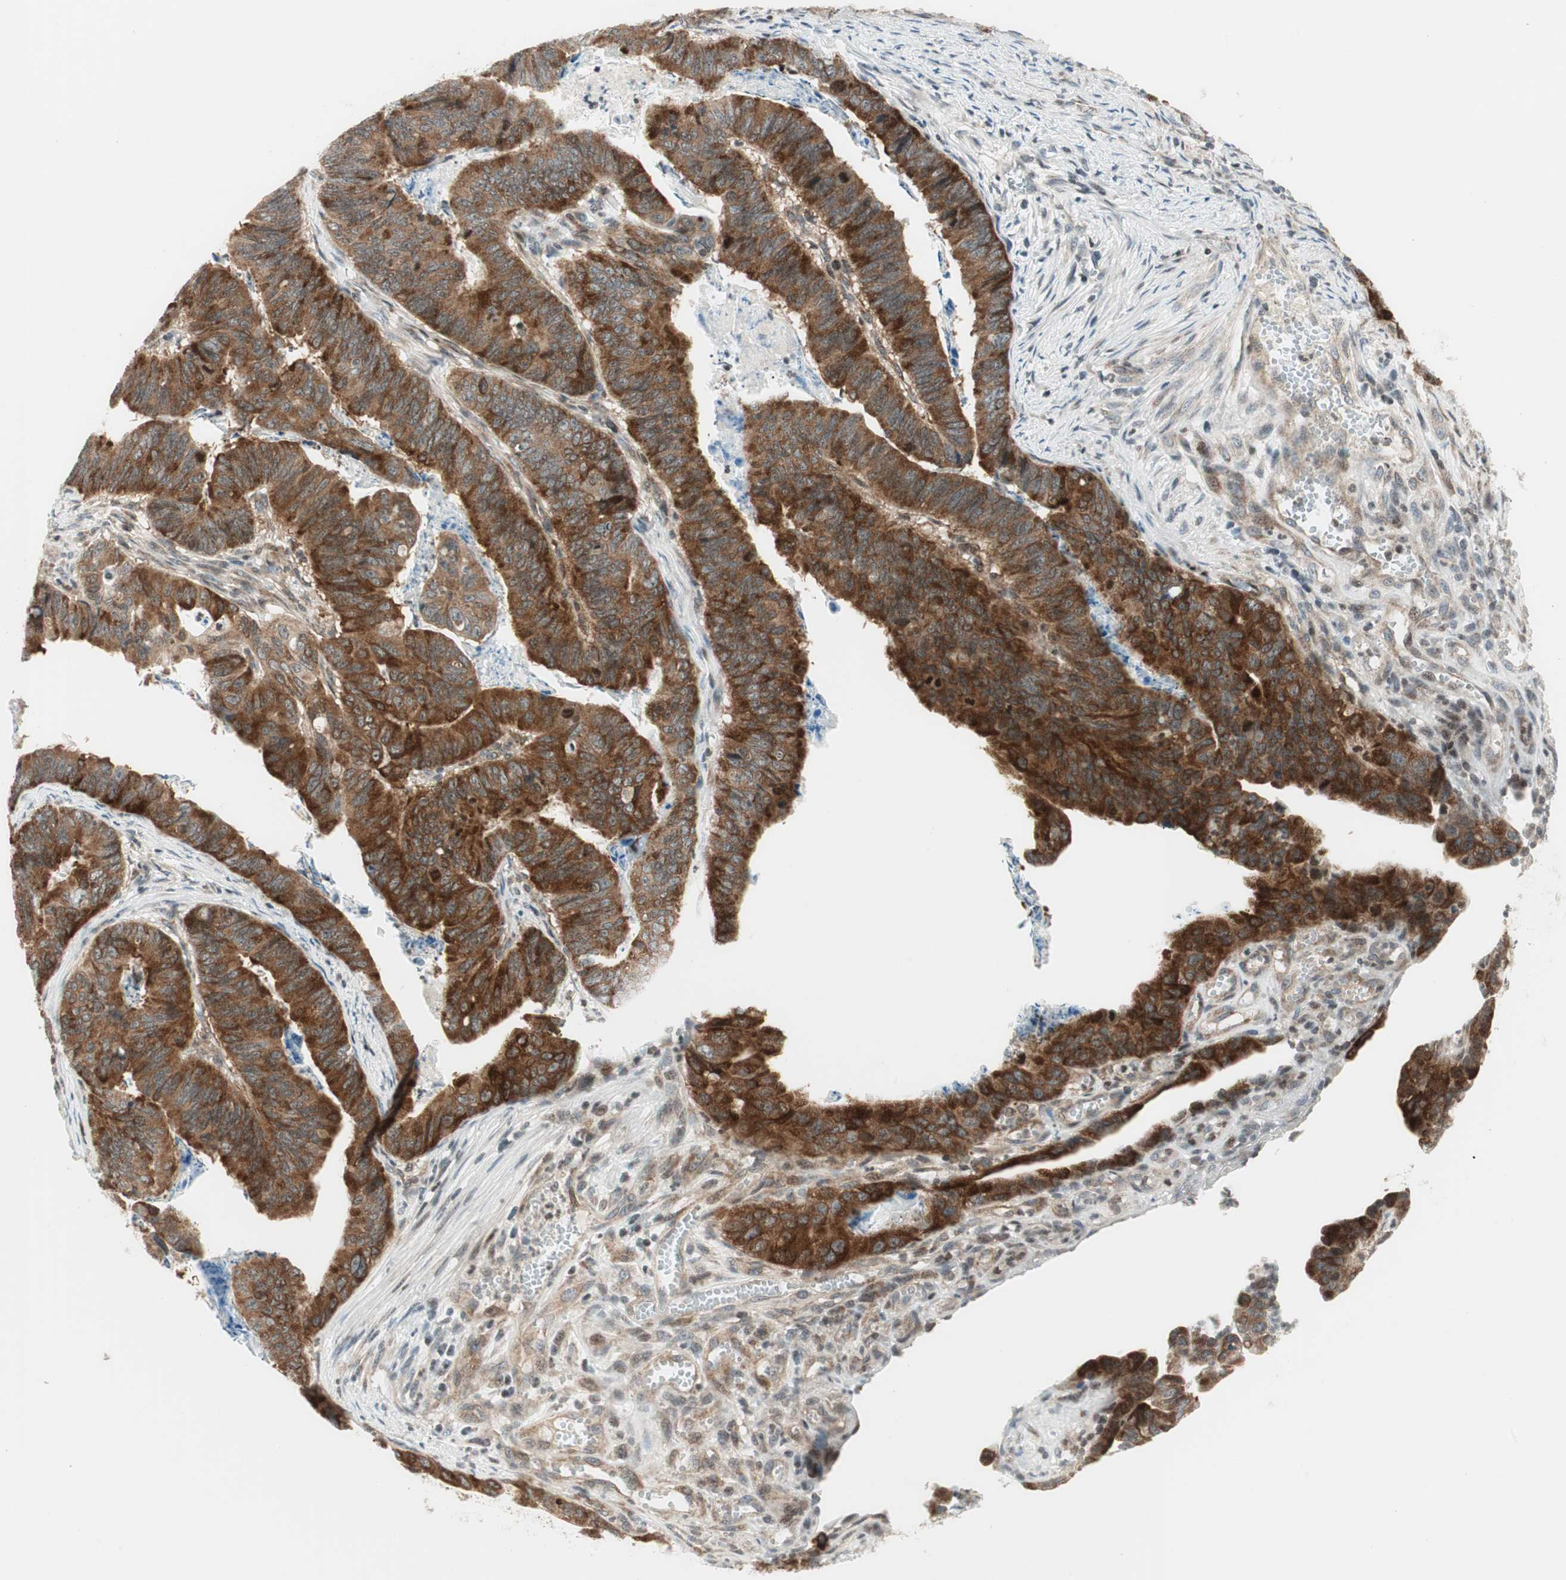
{"staining": {"intensity": "strong", "quantity": ">75%", "location": "cytoplasmic/membranous"}, "tissue": "stomach cancer", "cell_type": "Tumor cells", "image_type": "cancer", "snomed": [{"axis": "morphology", "description": "Adenocarcinoma, NOS"}, {"axis": "topography", "description": "Stomach, lower"}], "caption": "Immunohistochemical staining of stomach cancer (adenocarcinoma) displays high levels of strong cytoplasmic/membranous expression in about >75% of tumor cells.", "gene": "TPT1", "patient": {"sex": "male", "age": 77}}